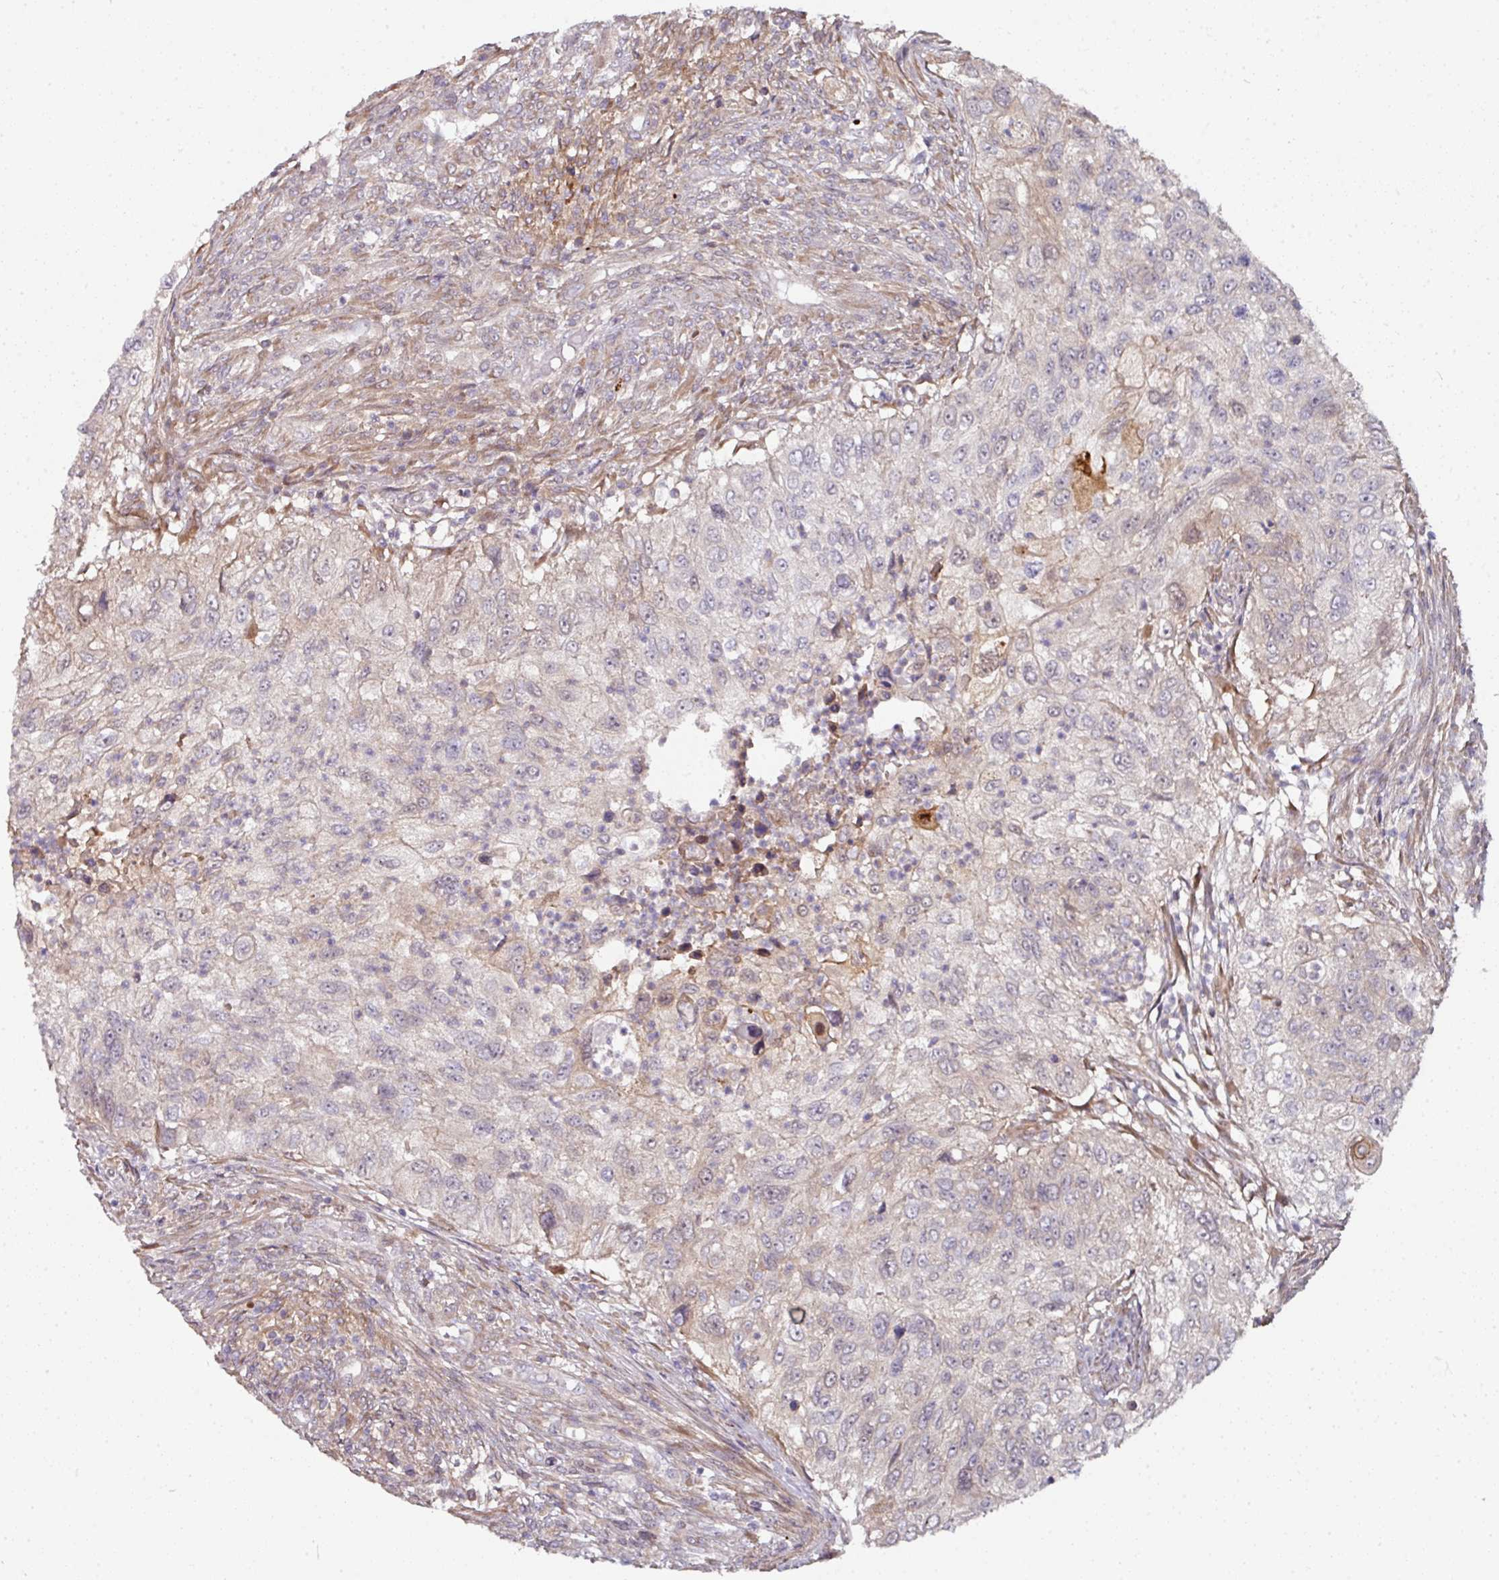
{"staining": {"intensity": "weak", "quantity": "<25%", "location": "cytoplasmic/membranous"}, "tissue": "urothelial cancer", "cell_type": "Tumor cells", "image_type": "cancer", "snomed": [{"axis": "morphology", "description": "Urothelial carcinoma, High grade"}, {"axis": "topography", "description": "Urinary bladder"}], "caption": "Protein analysis of high-grade urothelial carcinoma exhibits no significant staining in tumor cells.", "gene": "CTDSP2", "patient": {"sex": "female", "age": 60}}